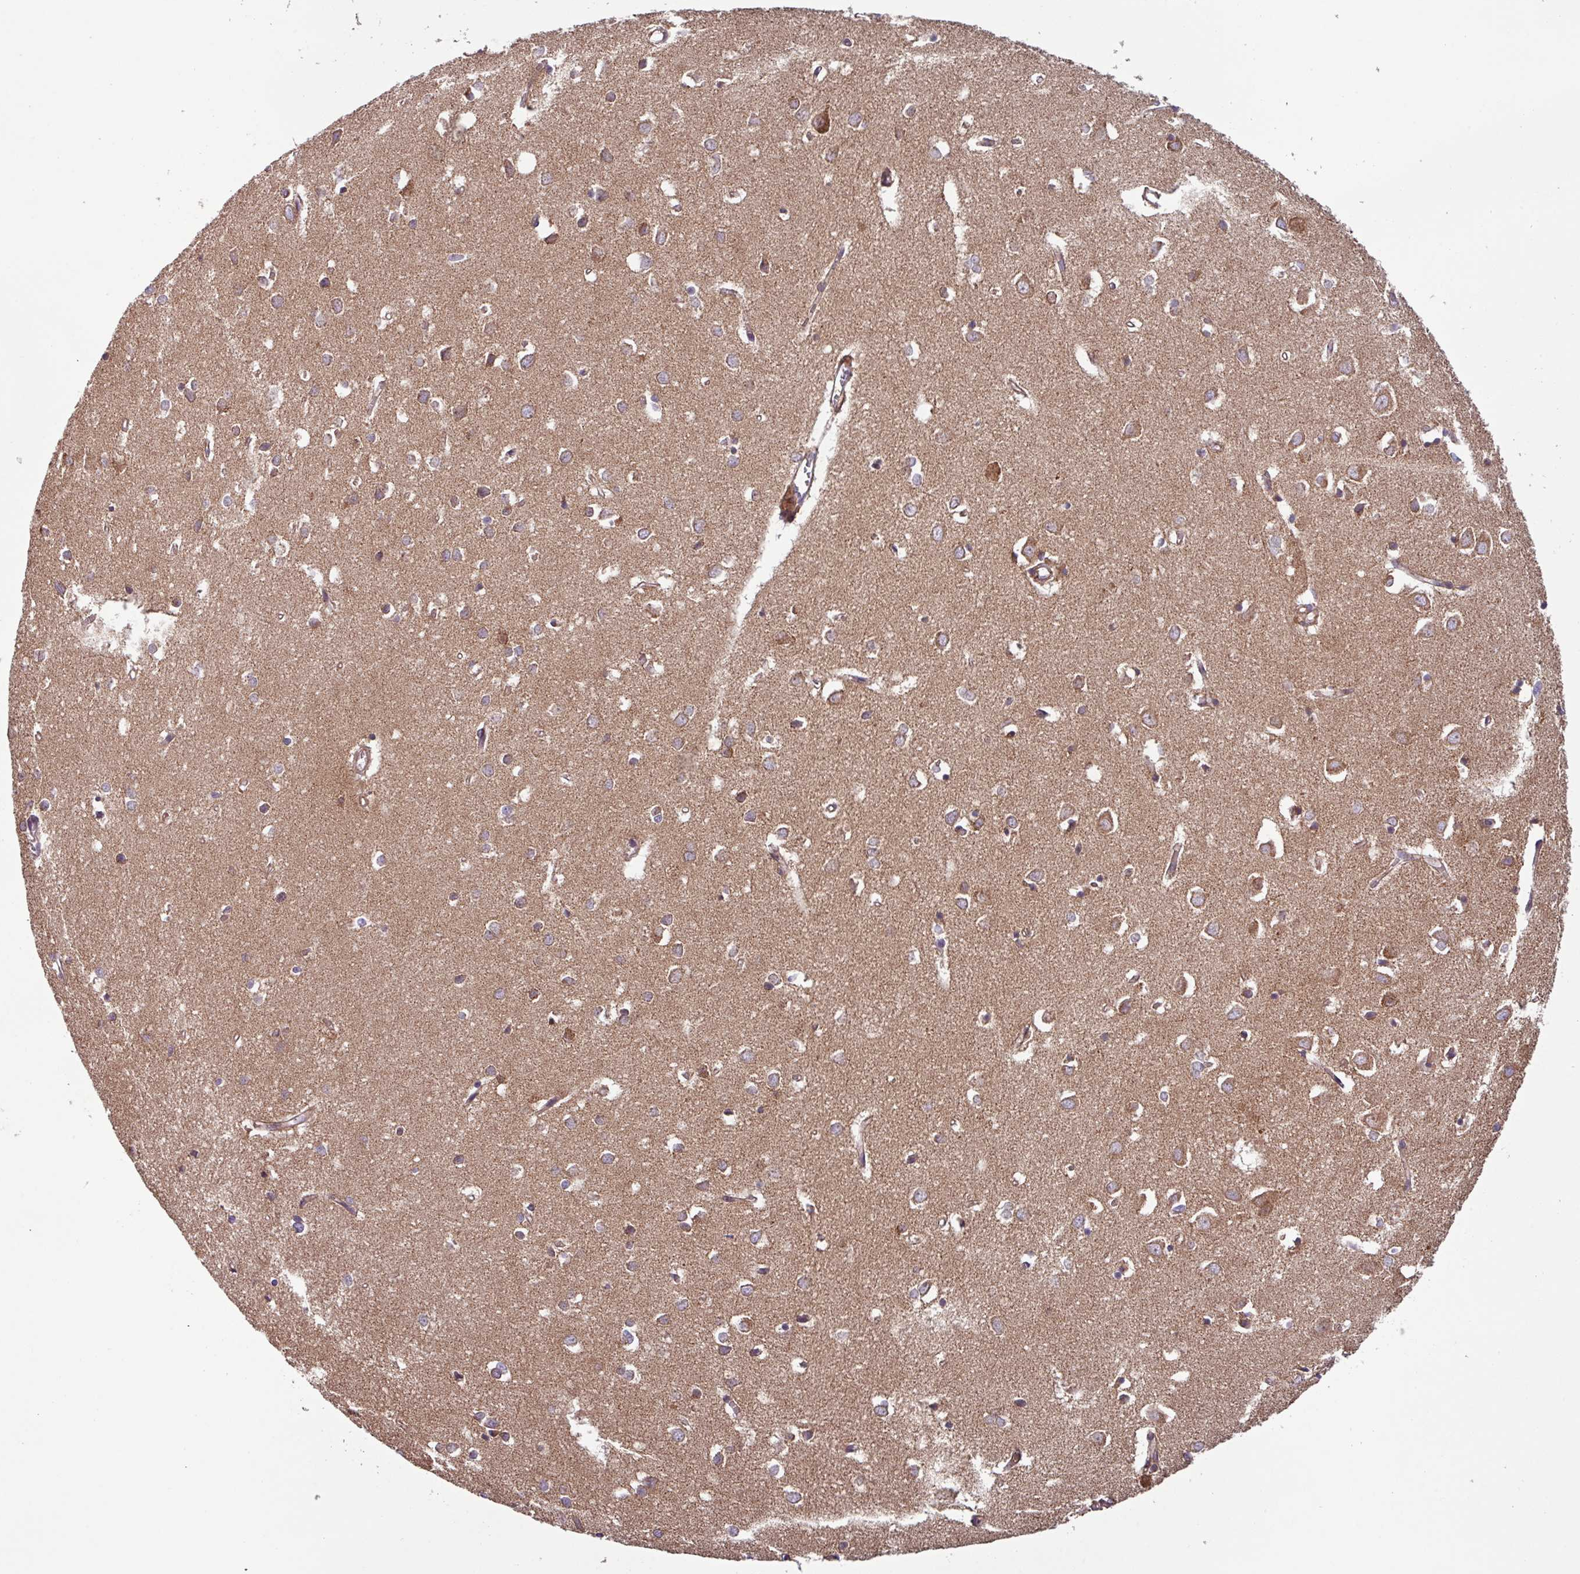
{"staining": {"intensity": "moderate", "quantity": ">75%", "location": "cytoplasmic/membranous"}, "tissue": "cerebral cortex", "cell_type": "Endothelial cells", "image_type": "normal", "snomed": [{"axis": "morphology", "description": "Normal tissue, NOS"}, {"axis": "topography", "description": "Cerebral cortex"}], "caption": "Immunohistochemical staining of benign human cerebral cortex exhibits >75% levels of moderate cytoplasmic/membranous protein staining in approximately >75% of endothelial cells.", "gene": "PLEKHD1", "patient": {"sex": "female", "age": 64}}